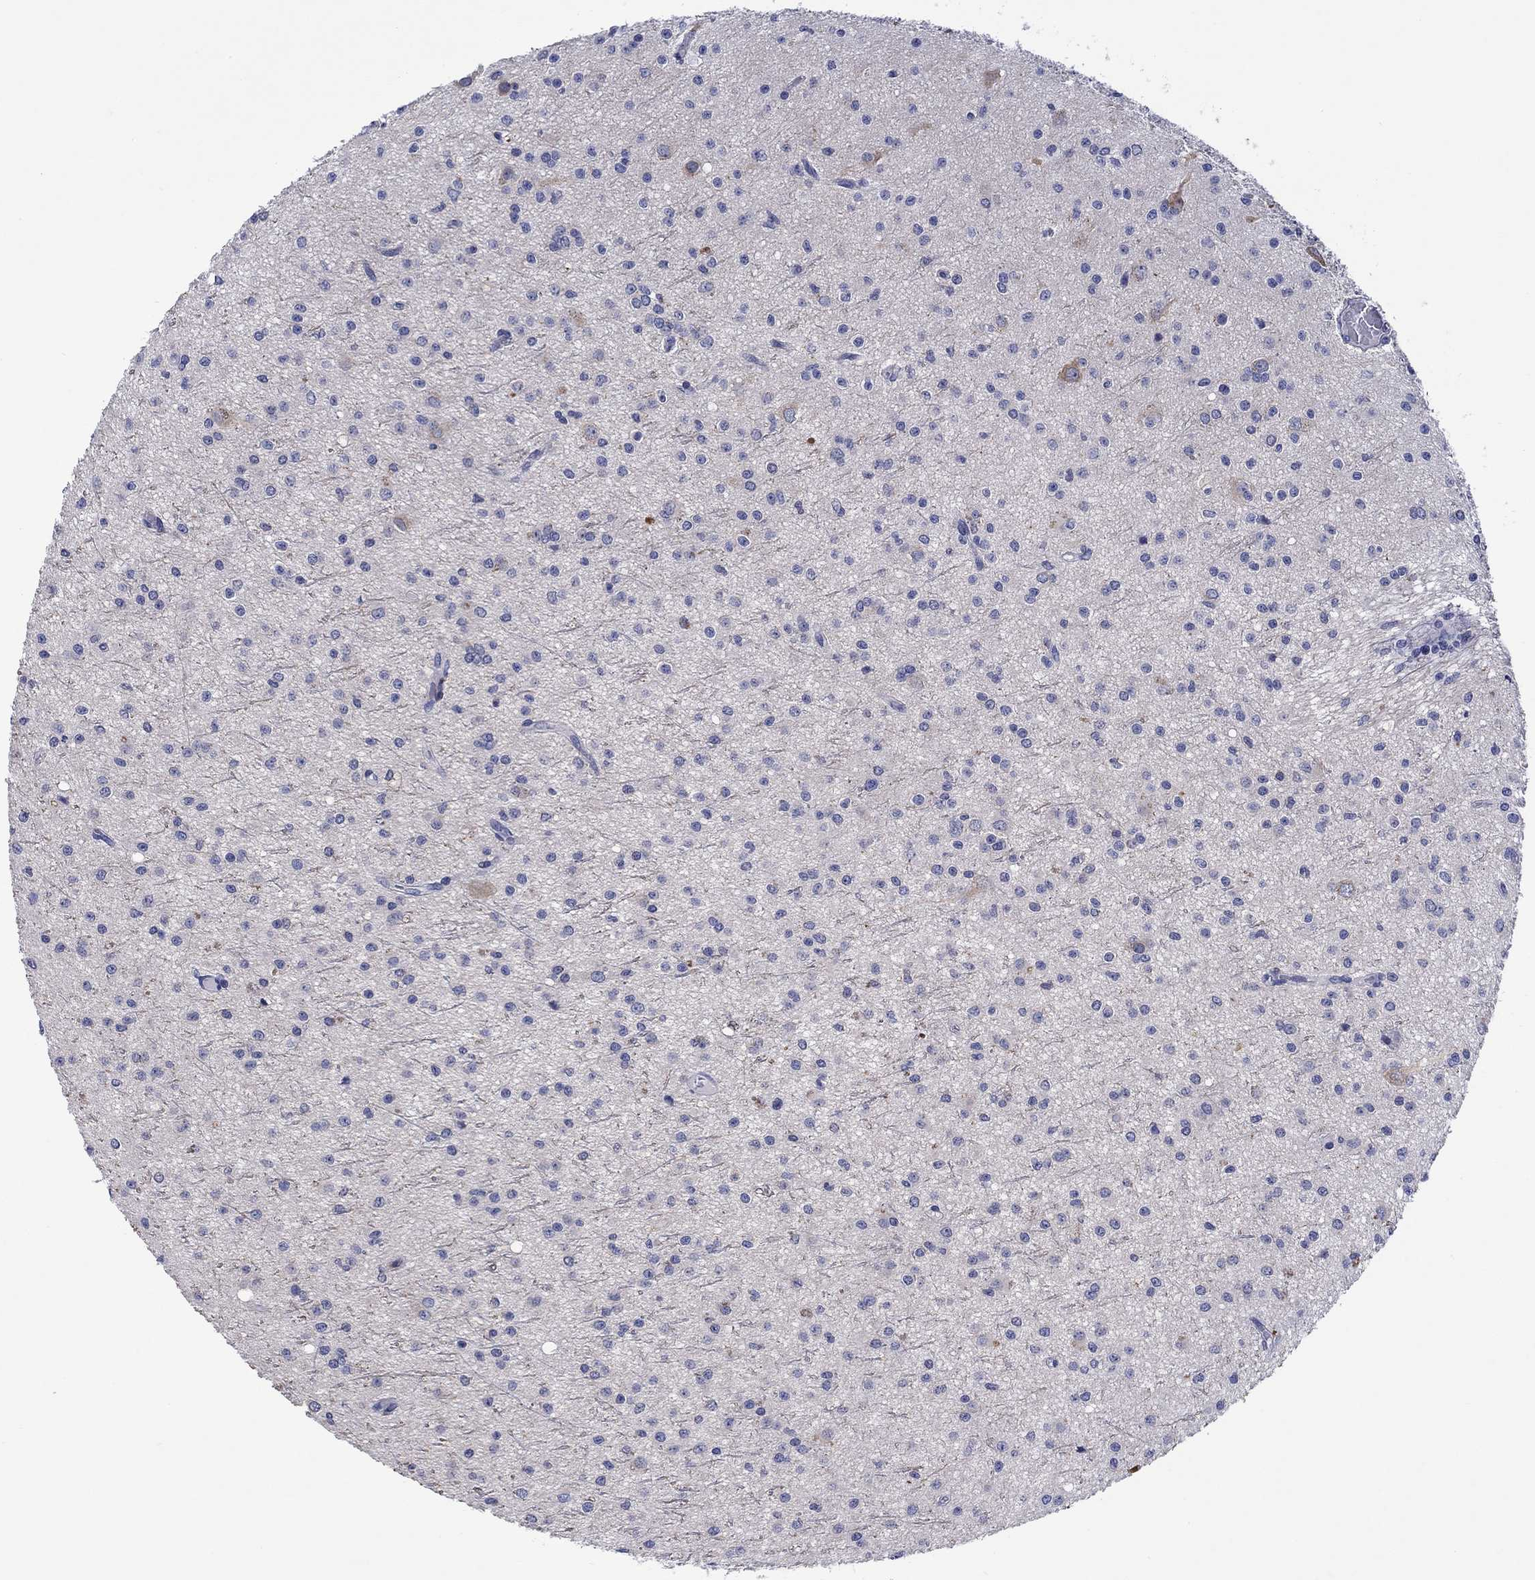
{"staining": {"intensity": "negative", "quantity": "none", "location": "none"}, "tissue": "glioma", "cell_type": "Tumor cells", "image_type": "cancer", "snomed": [{"axis": "morphology", "description": "Glioma, malignant, Low grade"}, {"axis": "topography", "description": "Brain"}], "caption": "Glioma was stained to show a protein in brown. There is no significant staining in tumor cells.", "gene": "HDC", "patient": {"sex": "male", "age": 27}}